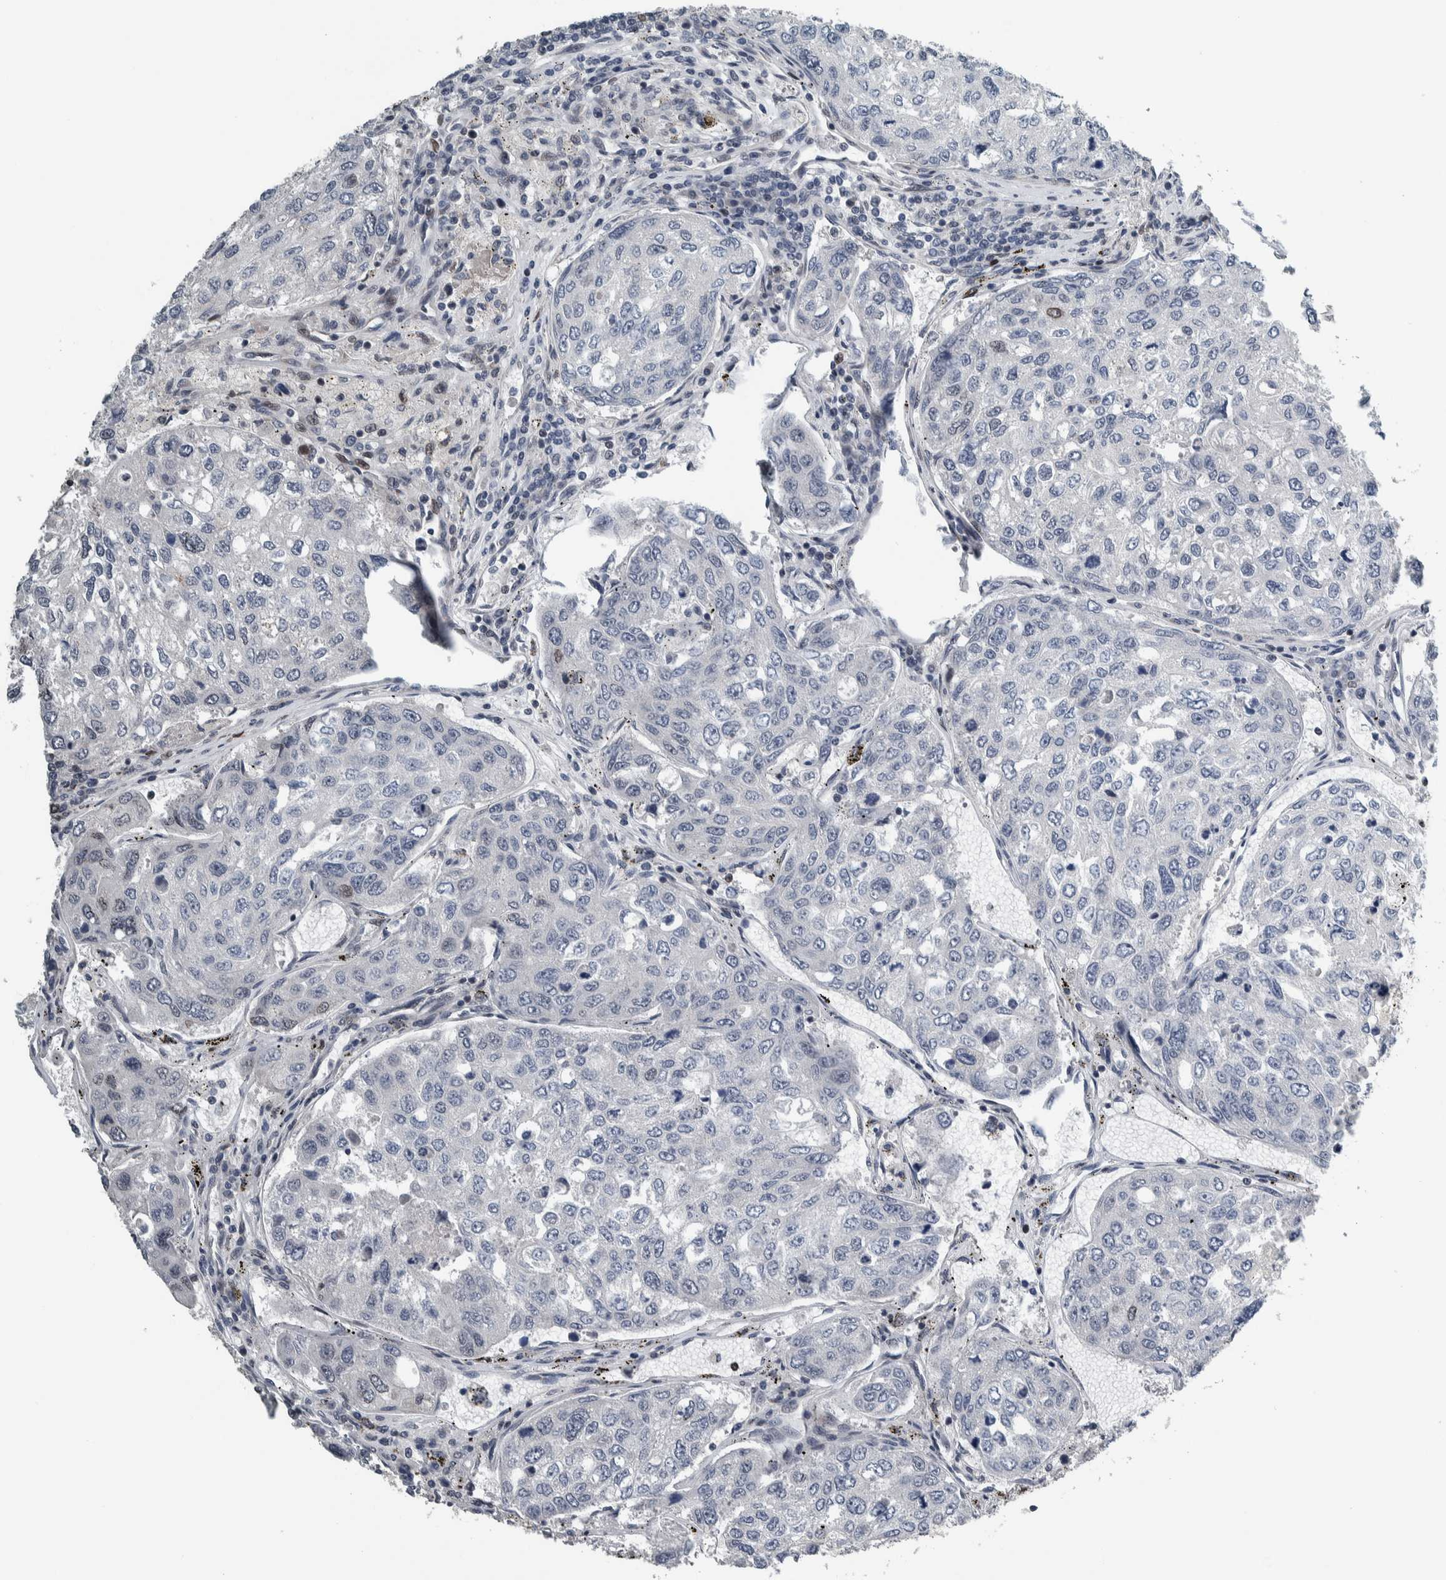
{"staining": {"intensity": "moderate", "quantity": "<25%", "location": "cytoplasmic/membranous,nuclear"}, "tissue": "urothelial cancer", "cell_type": "Tumor cells", "image_type": "cancer", "snomed": [{"axis": "morphology", "description": "Urothelial carcinoma, High grade"}, {"axis": "topography", "description": "Lymph node"}, {"axis": "topography", "description": "Urinary bladder"}], "caption": "Human high-grade urothelial carcinoma stained with a protein marker demonstrates moderate staining in tumor cells.", "gene": "FAM135B", "patient": {"sex": "male", "age": 51}}